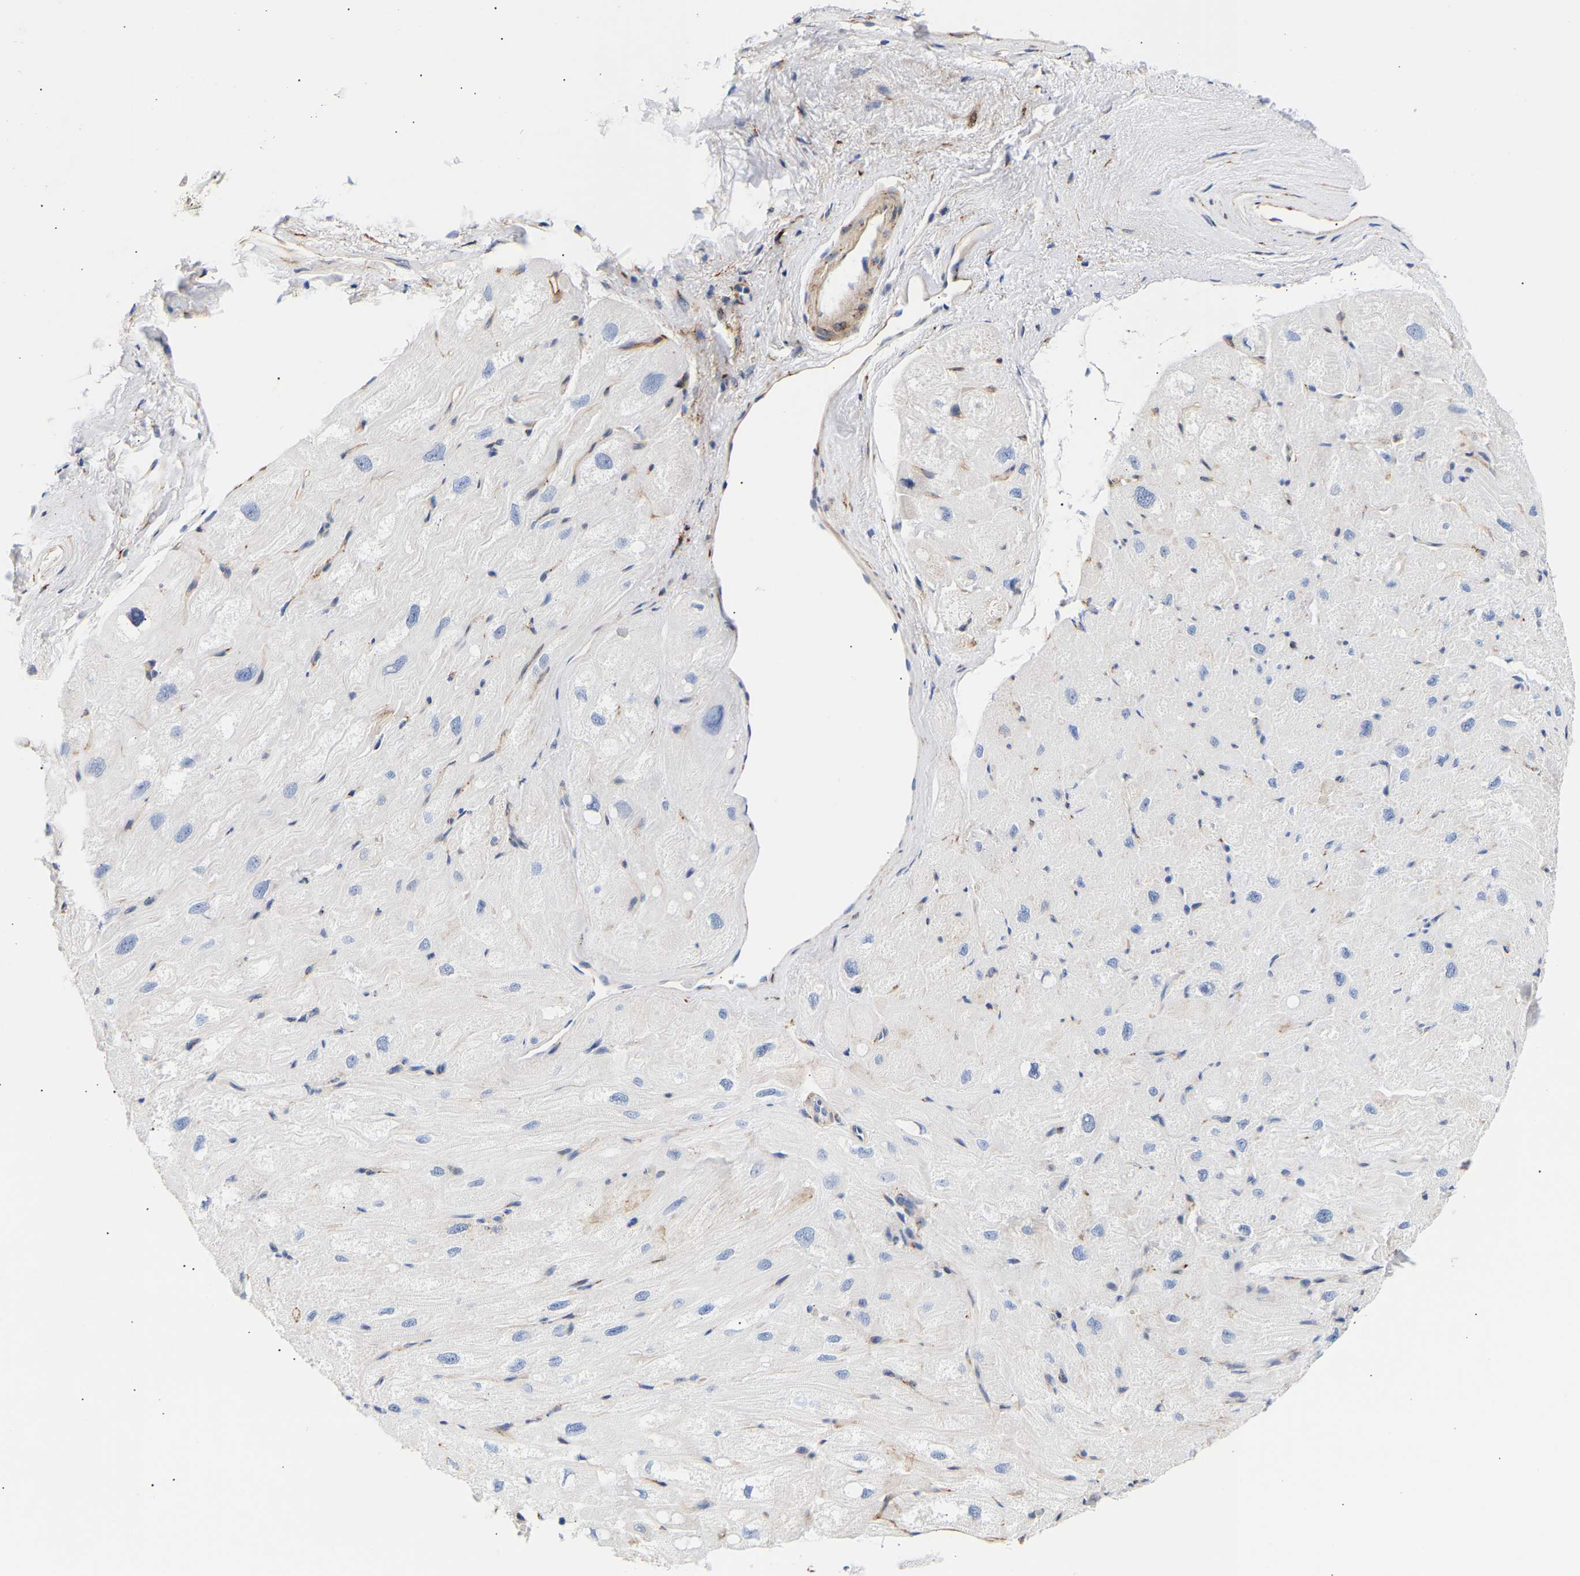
{"staining": {"intensity": "negative", "quantity": "none", "location": "none"}, "tissue": "heart muscle", "cell_type": "Cardiomyocytes", "image_type": "normal", "snomed": [{"axis": "morphology", "description": "Normal tissue, NOS"}, {"axis": "topography", "description": "Heart"}], "caption": "This histopathology image is of unremarkable heart muscle stained with immunohistochemistry (IHC) to label a protein in brown with the nuclei are counter-stained blue. There is no expression in cardiomyocytes.", "gene": "IGFBP7", "patient": {"sex": "male", "age": 49}}